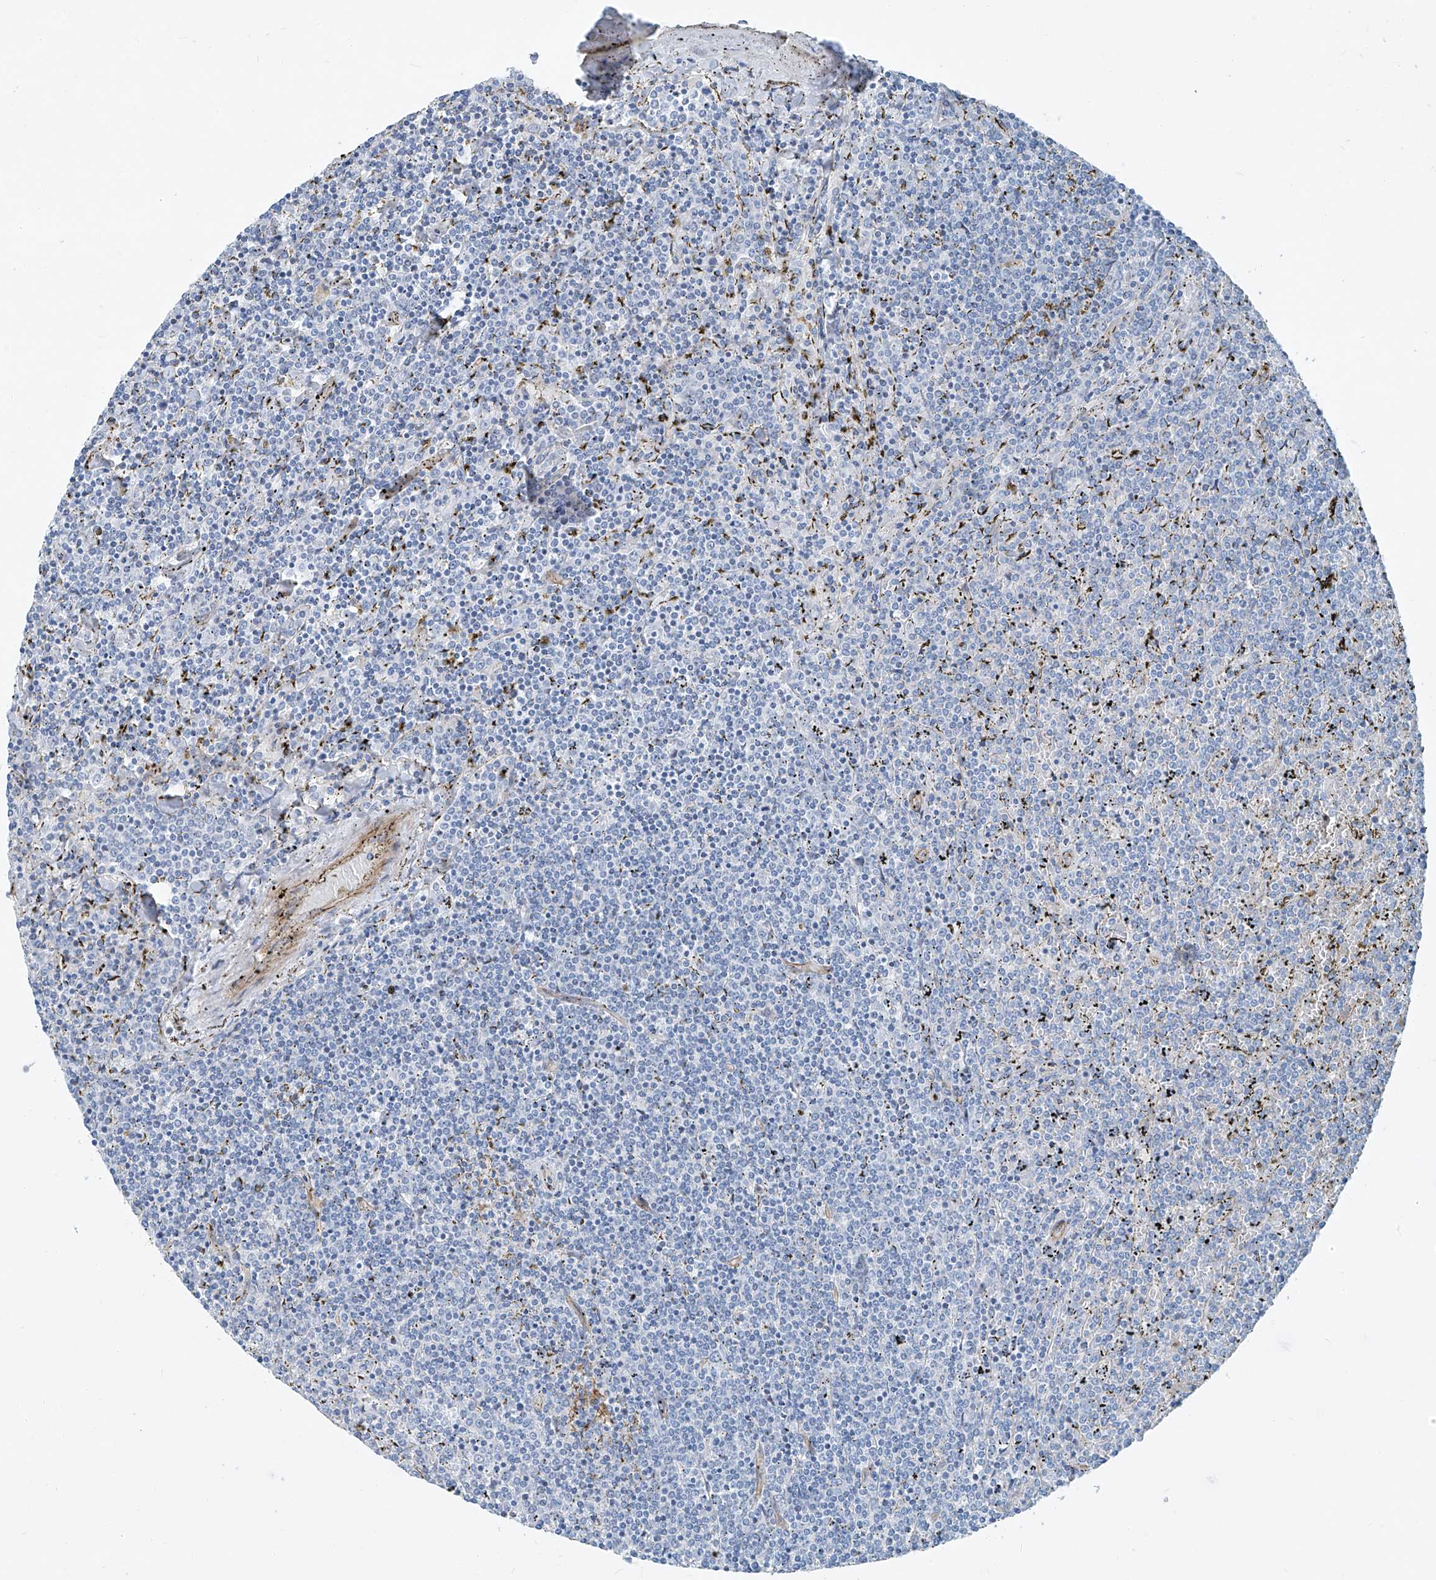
{"staining": {"intensity": "negative", "quantity": "none", "location": "none"}, "tissue": "lymphoma", "cell_type": "Tumor cells", "image_type": "cancer", "snomed": [{"axis": "morphology", "description": "Malignant lymphoma, non-Hodgkin's type, Low grade"}, {"axis": "topography", "description": "Spleen"}], "caption": "Tumor cells show no significant expression in lymphoma.", "gene": "TNS2", "patient": {"sex": "female", "age": 19}}